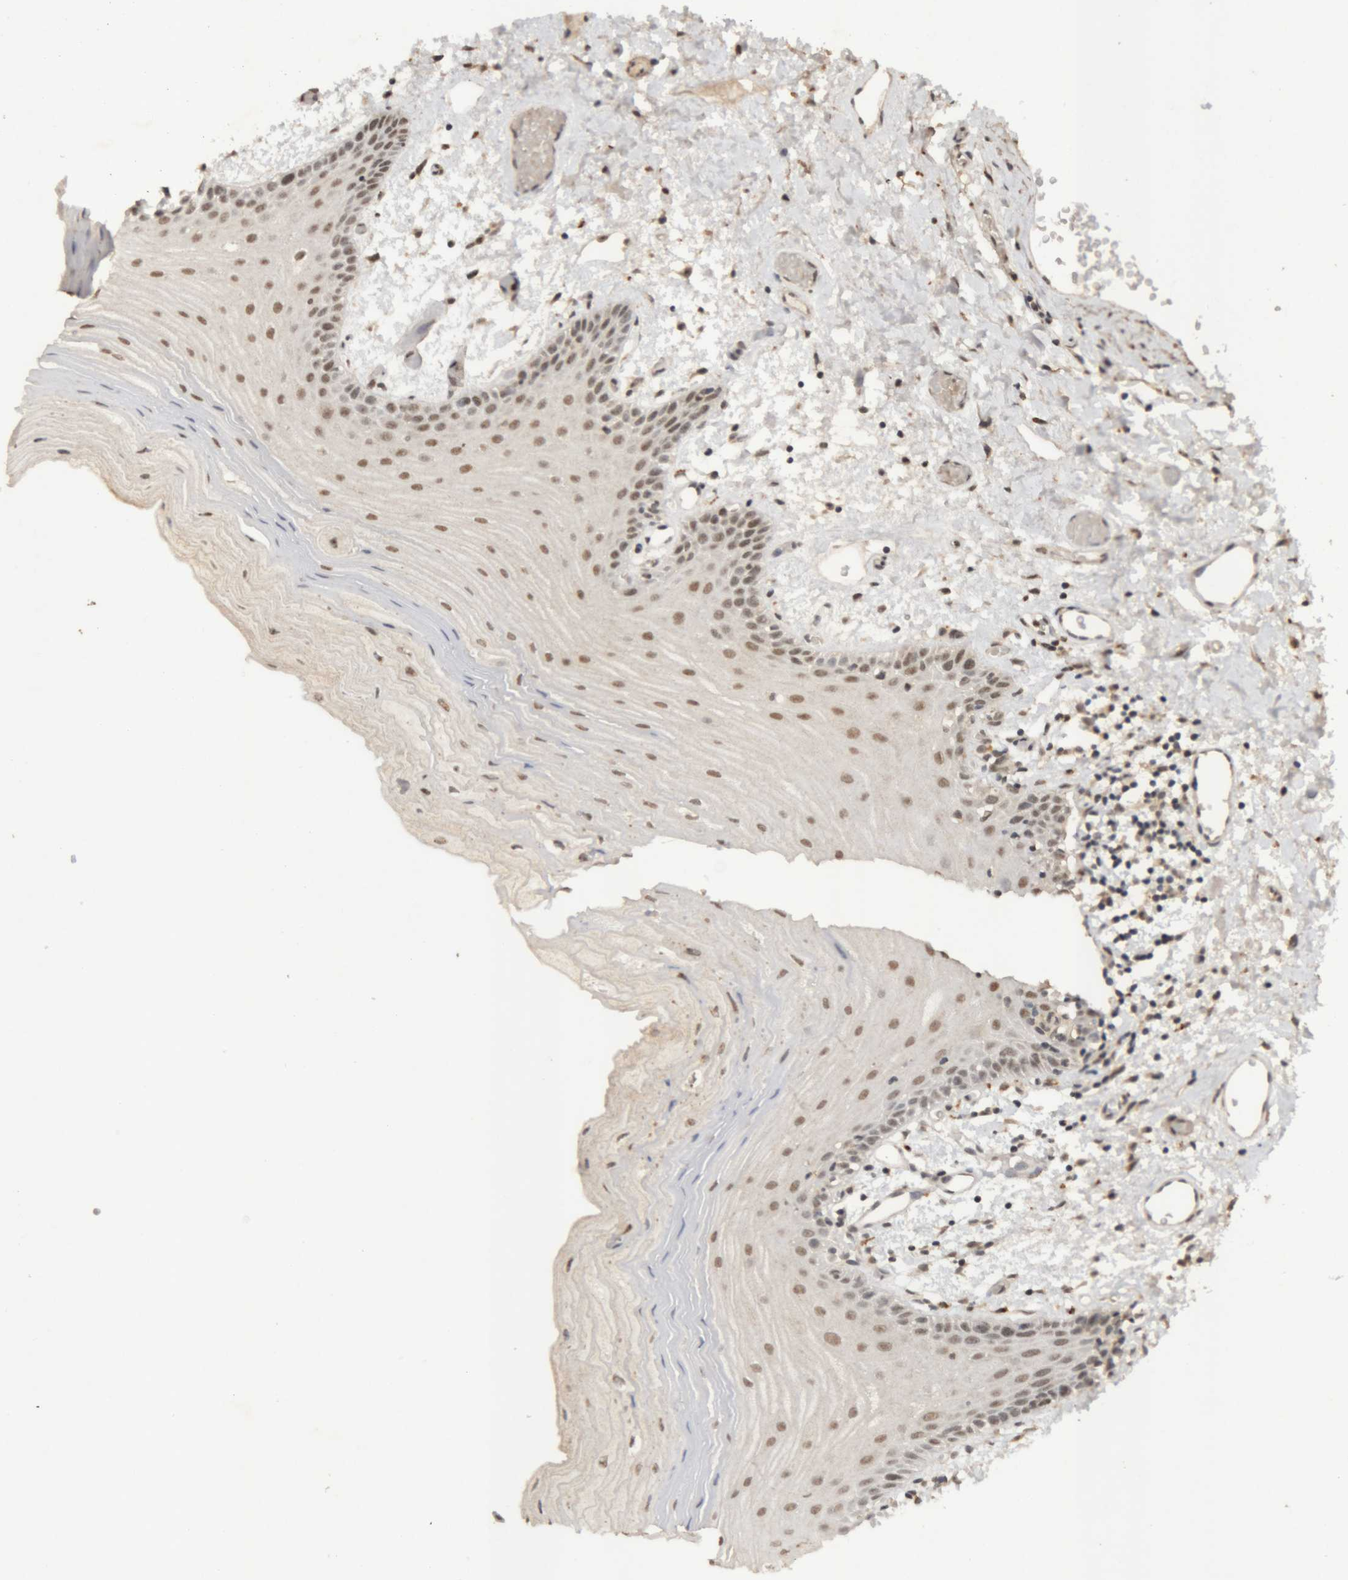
{"staining": {"intensity": "moderate", "quantity": ">75%", "location": "nuclear"}, "tissue": "oral mucosa", "cell_type": "Squamous epithelial cells", "image_type": "normal", "snomed": [{"axis": "morphology", "description": "Normal tissue, NOS"}, {"axis": "topography", "description": "Oral tissue"}], "caption": "The histopathology image exhibits staining of normal oral mucosa, revealing moderate nuclear protein staining (brown color) within squamous epithelial cells. (DAB = brown stain, brightfield microscopy at high magnification).", "gene": "KEAP1", "patient": {"sex": "male", "age": 52}}